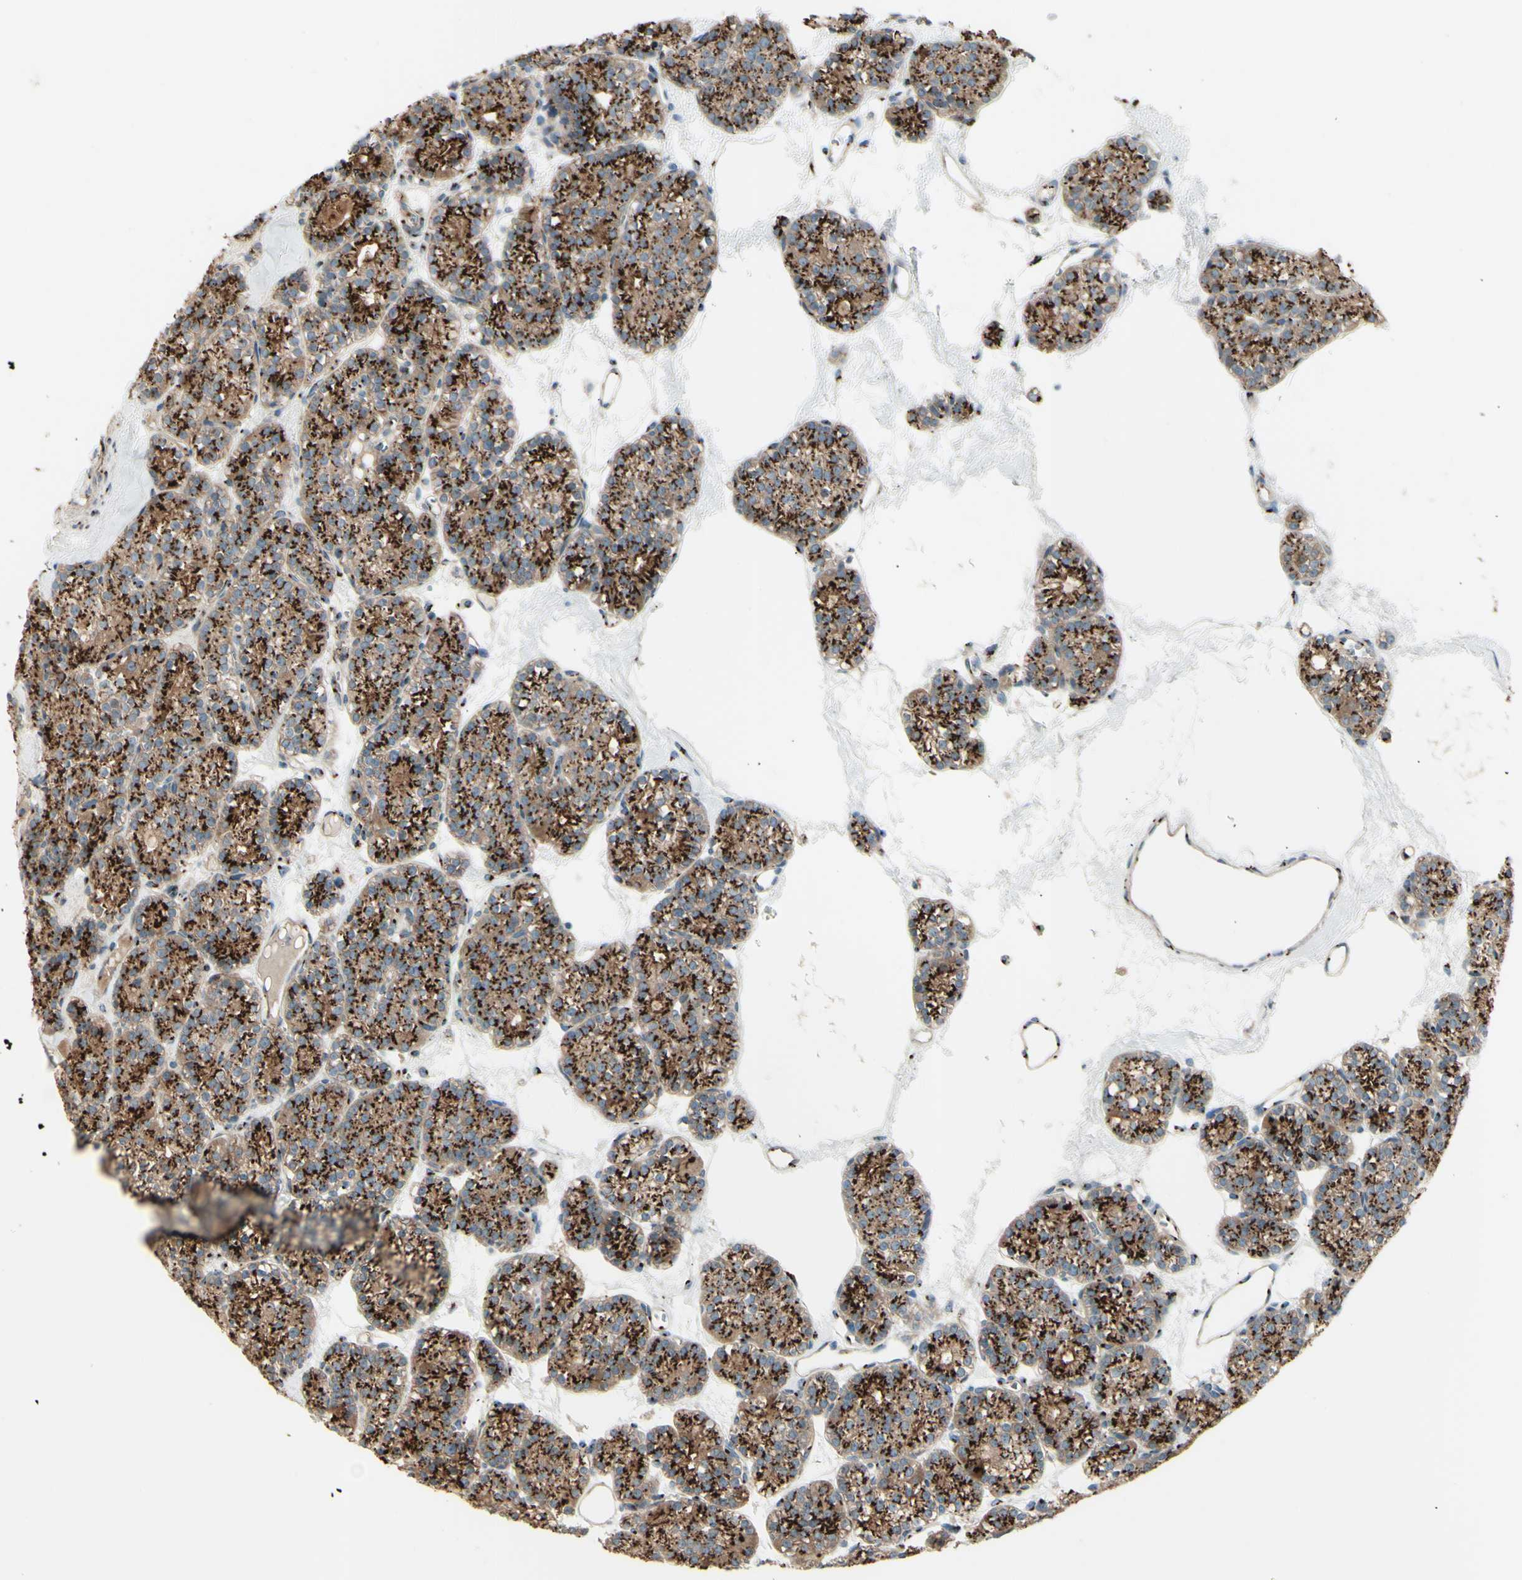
{"staining": {"intensity": "strong", "quantity": ">75%", "location": "cytoplasmic/membranous"}, "tissue": "parathyroid gland", "cell_type": "Glandular cells", "image_type": "normal", "snomed": [{"axis": "morphology", "description": "Normal tissue, NOS"}, {"axis": "topography", "description": "Parathyroid gland"}], "caption": "DAB (3,3'-diaminobenzidine) immunohistochemical staining of benign parathyroid gland shows strong cytoplasmic/membranous protein expression in approximately >75% of glandular cells.", "gene": "BPNT2", "patient": {"sex": "female", "age": 64}}